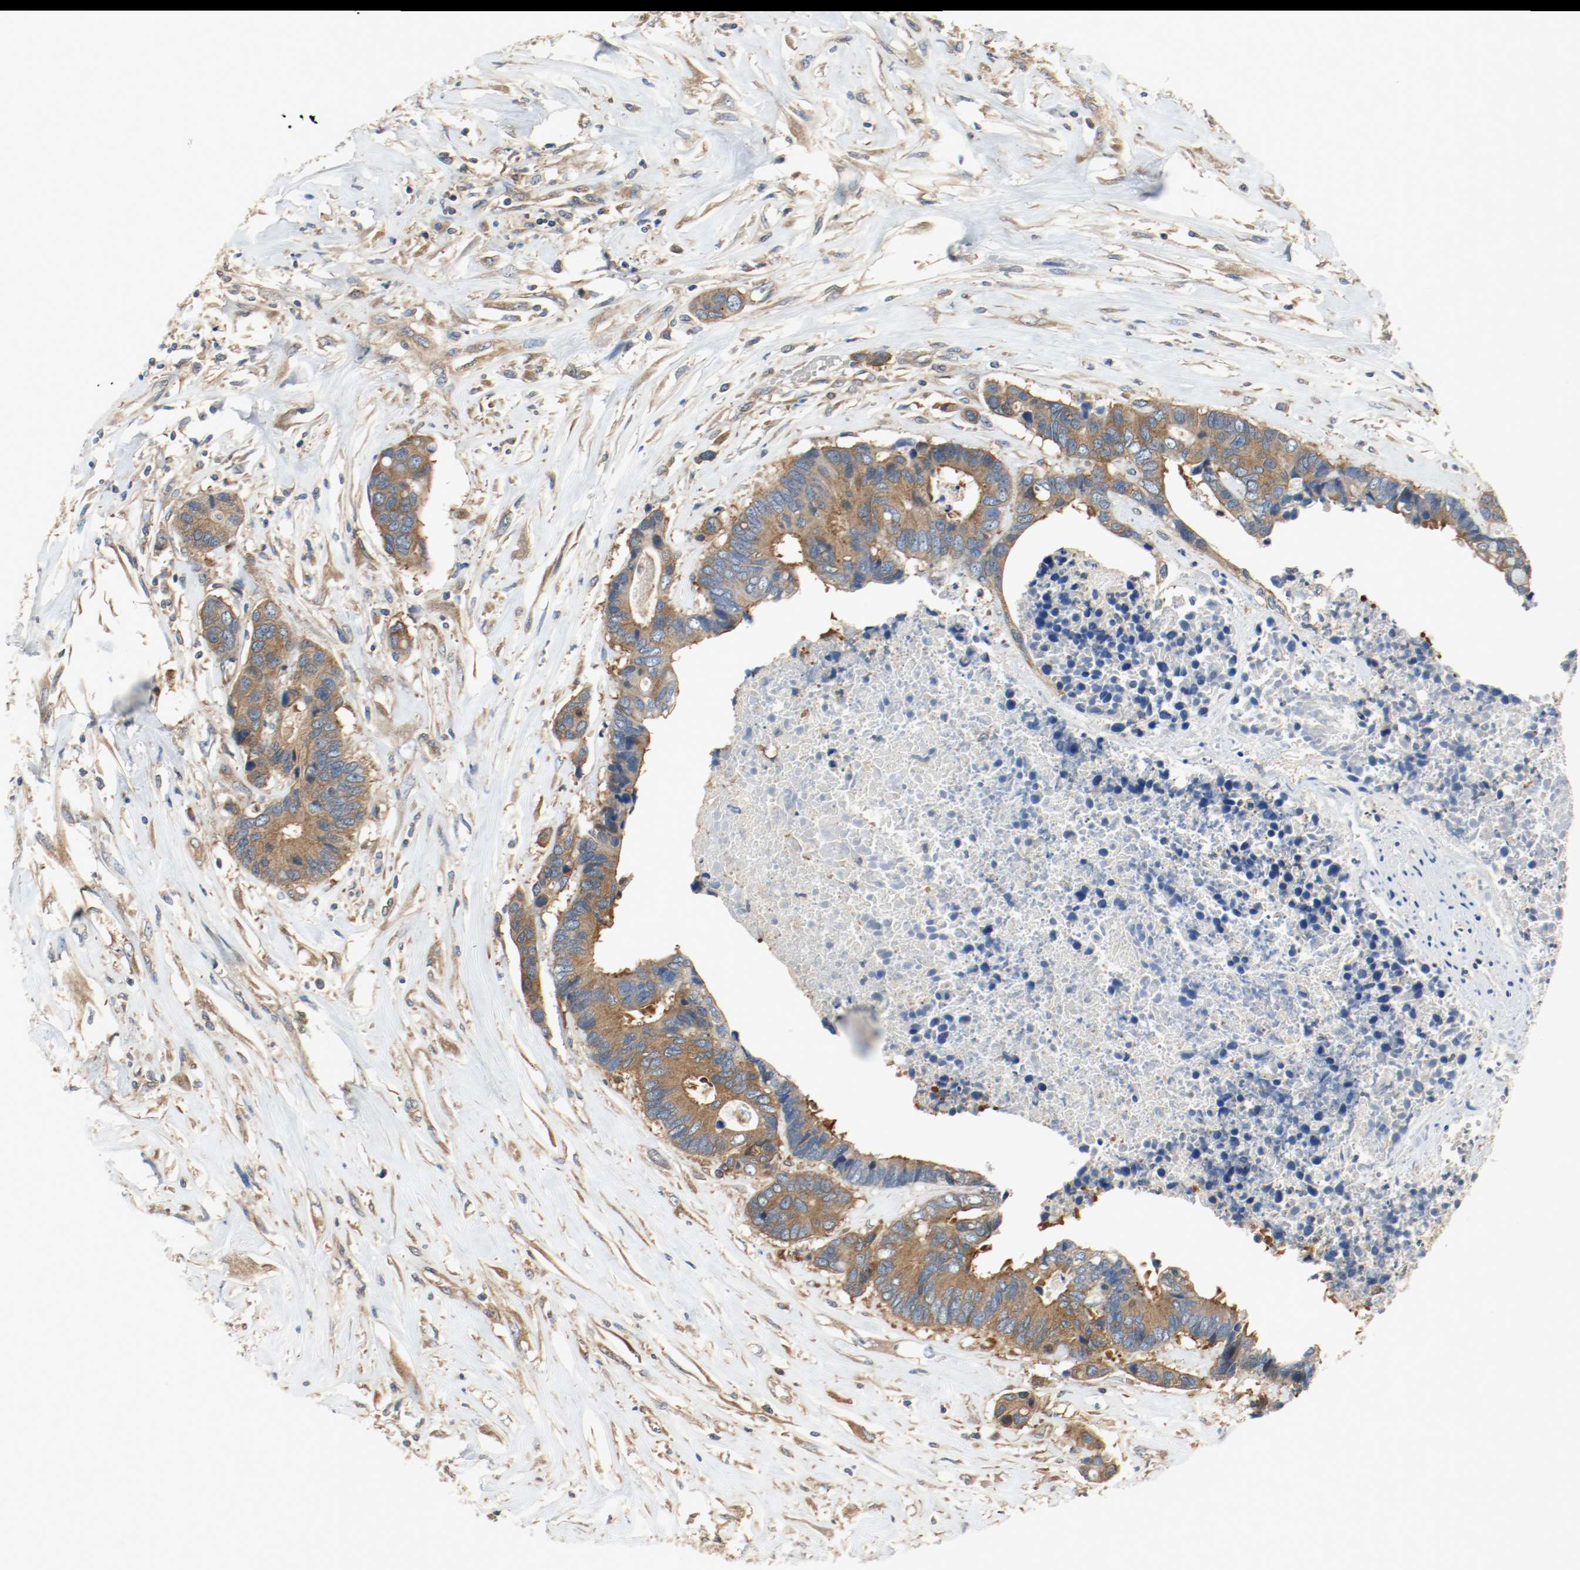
{"staining": {"intensity": "moderate", "quantity": ">75%", "location": "cytoplasmic/membranous"}, "tissue": "colorectal cancer", "cell_type": "Tumor cells", "image_type": "cancer", "snomed": [{"axis": "morphology", "description": "Adenocarcinoma, NOS"}, {"axis": "topography", "description": "Rectum"}], "caption": "Colorectal cancer (adenocarcinoma) tissue demonstrates moderate cytoplasmic/membranous staining in about >75% of tumor cells The staining was performed using DAB to visualize the protein expression in brown, while the nuclei were stained in blue with hematoxylin (Magnification: 20x).", "gene": "HGS", "patient": {"sex": "male", "age": 55}}